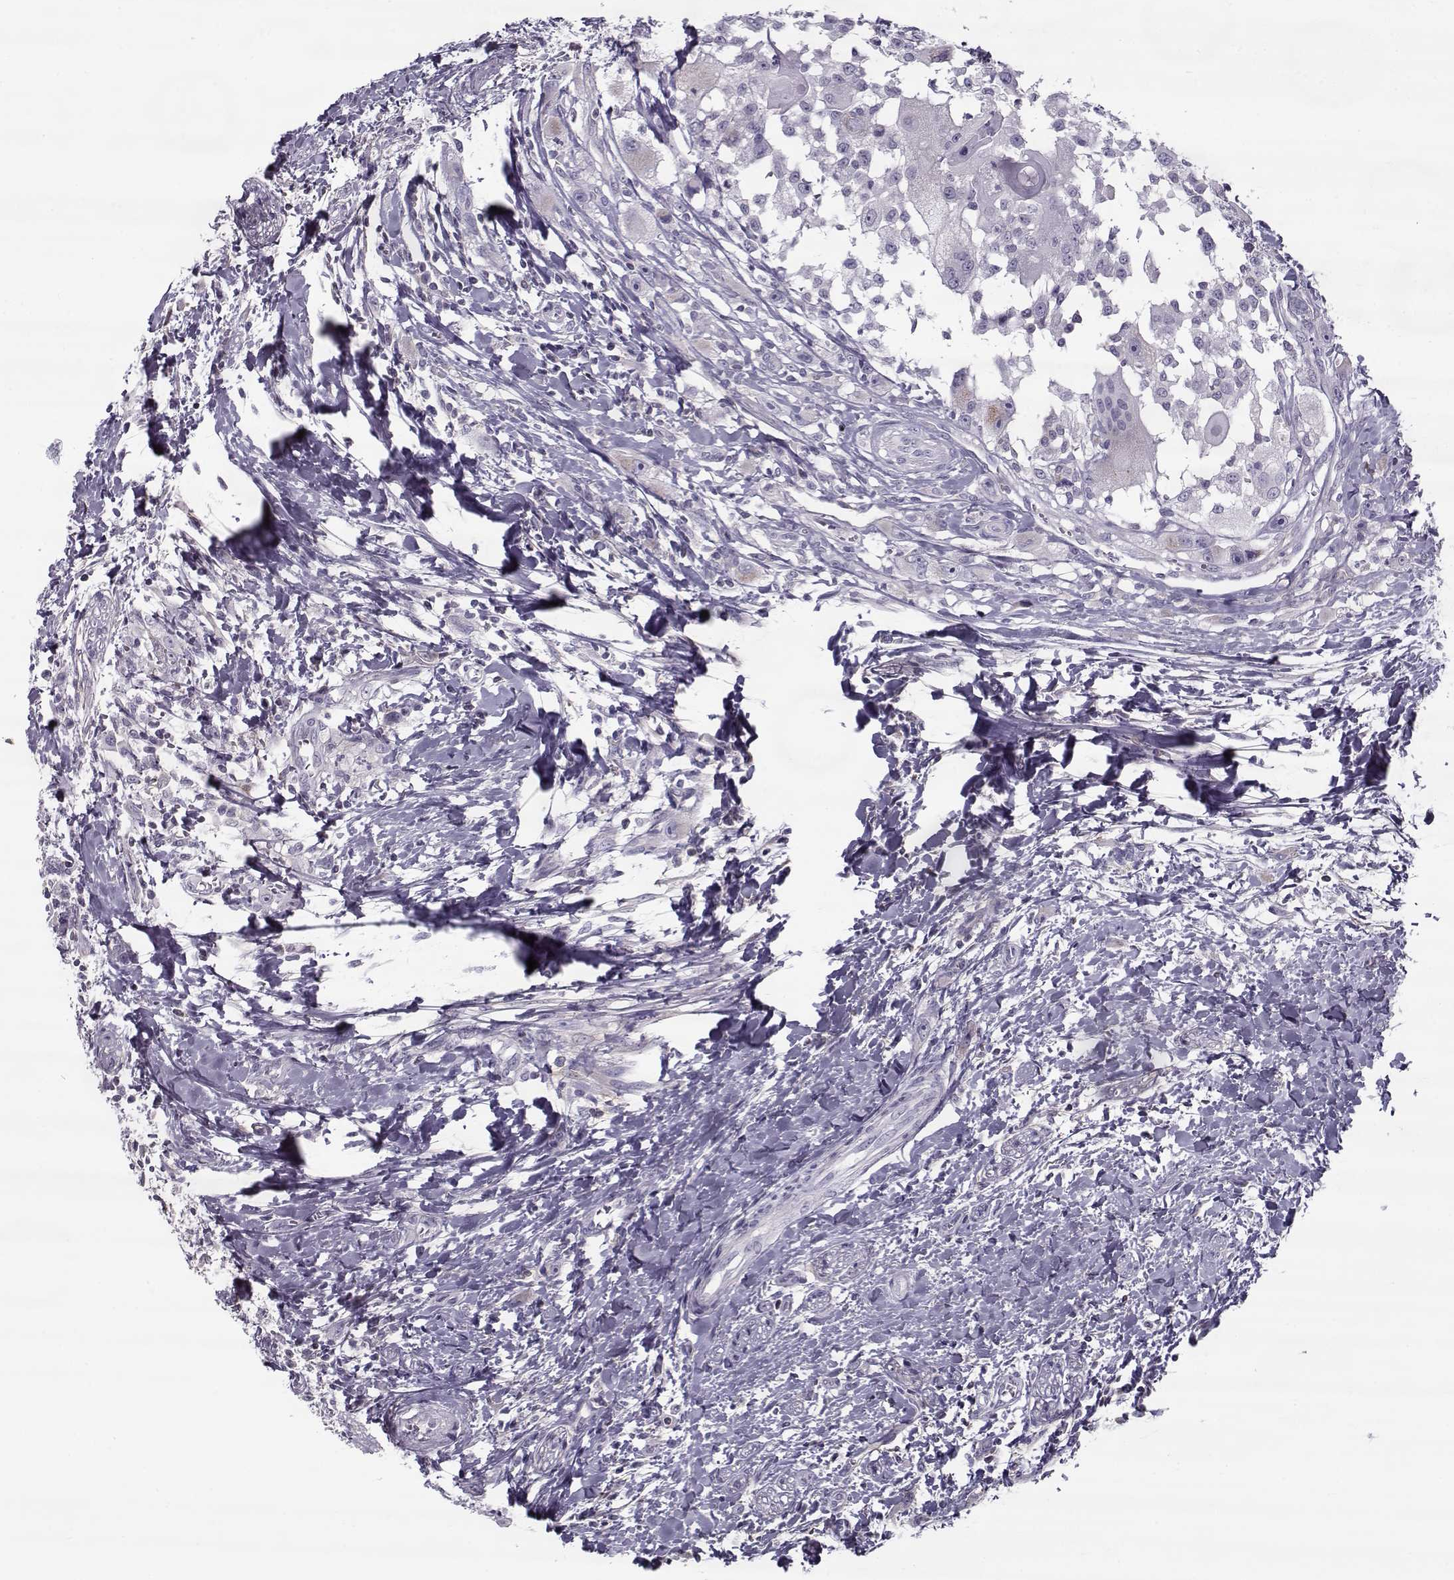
{"staining": {"intensity": "negative", "quantity": "none", "location": "none"}, "tissue": "head and neck cancer", "cell_type": "Tumor cells", "image_type": "cancer", "snomed": [{"axis": "morphology", "description": "Squamous cell carcinoma, NOS"}, {"axis": "morphology", "description": "Squamous cell carcinoma, metastatic, NOS"}, {"axis": "topography", "description": "Oral tissue"}, {"axis": "topography", "description": "Head-Neck"}], "caption": "High magnification brightfield microscopy of metastatic squamous cell carcinoma (head and neck) stained with DAB (brown) and counterstained with hematoxylin (blue): tumor cells show no significant expression.", "gene": "PP2D1", "patient": {"sex": "female", "age": 85}}